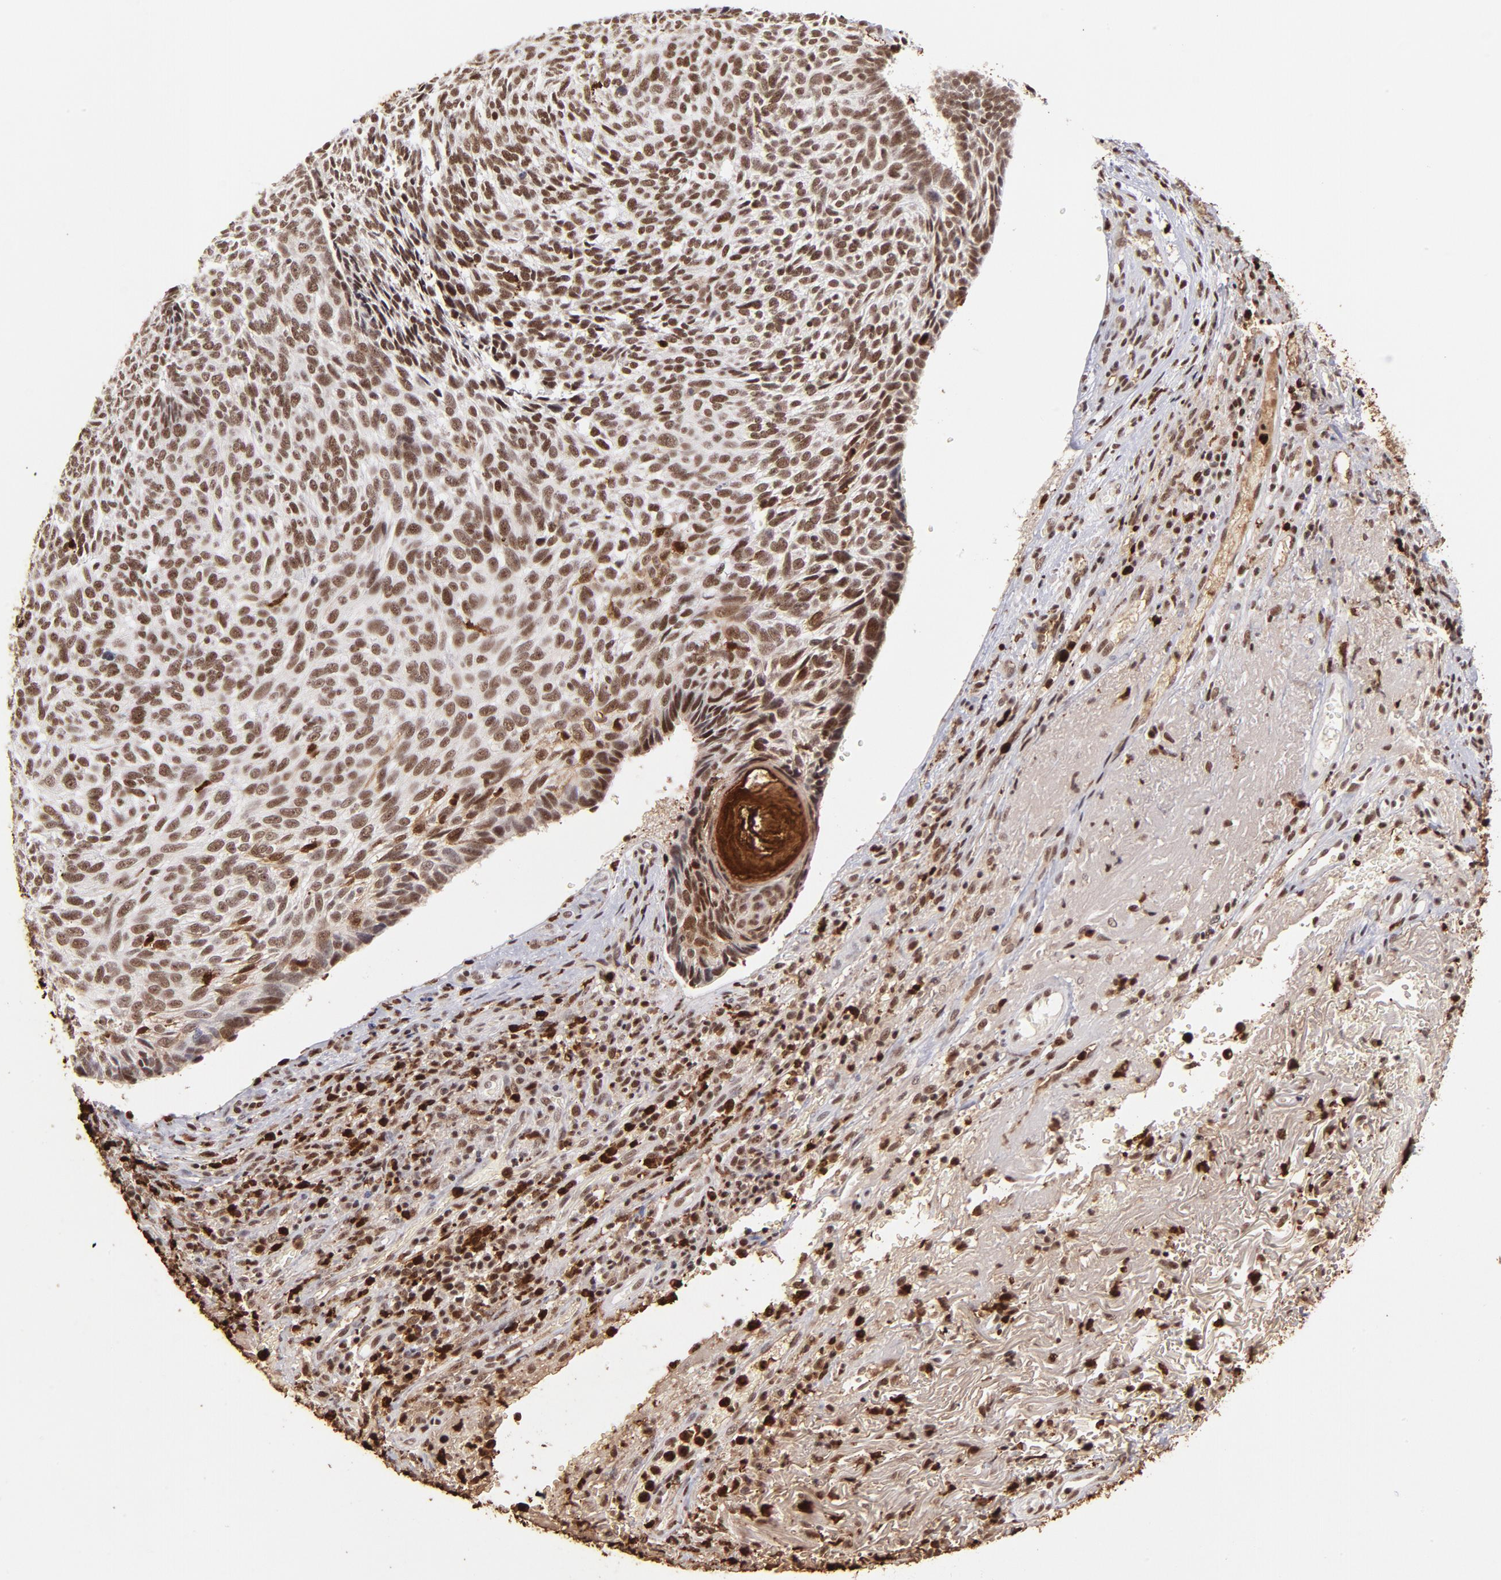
{"staining": {"intensity": "moderate", "quantity": ">75%", "location": "nuclear"}, "tissue": "skin cancer", "cell_type": "Tumor cells", "image_type": "cancer", "snomed": [{"axis": "morphology", "description": "Basal cell carcinoma"}, {"axis": "topography", "description": "Skin"}], "caption": "Tumor cells show moderate nuclear expression in about >75% of cells in skin cancer.", "gene": "ZFX", "patient": {"sex": "male", "age": 72}}